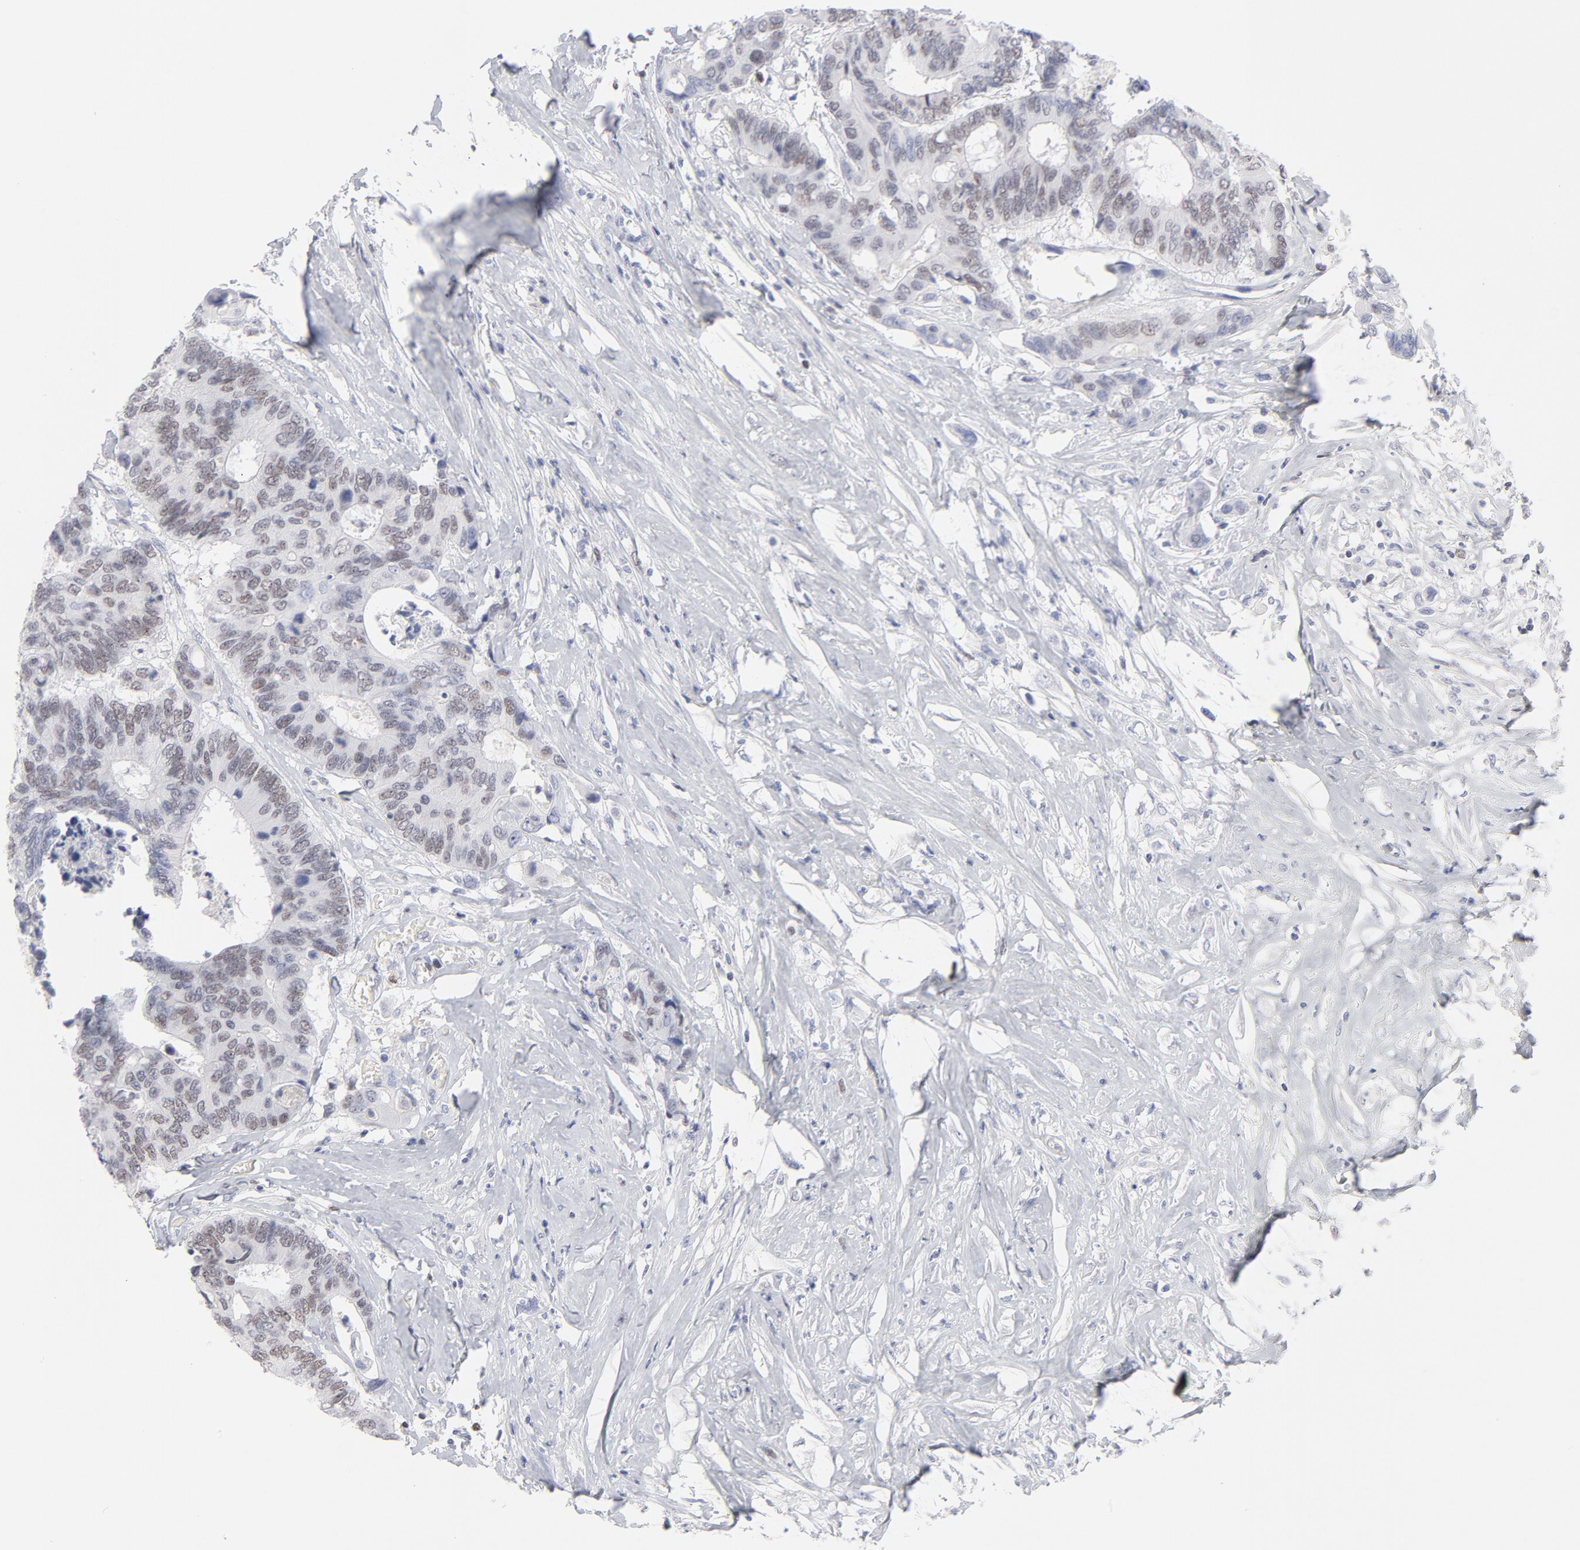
{"staining": {"intensity": "weak", "quantity": "25%-75%", "location": "nuclear"}, "tissue": "colorectal cancer", "cell_type": "Tumor cells", "image_type": "cancer", "snomed": [{"axis": "morphology", "description": "Adenocarcinoma, NOS"}, {"axis": "topography", "description": "Rectum"}], "caption": "Protein expression analysis of human colorectal cancer (adenocarcinoma) reveals weak nuclear expression in approximately 25%-75% of tumor cells.", "gene": "MCM7", "patient": {"sex": "male", "age": 55}}